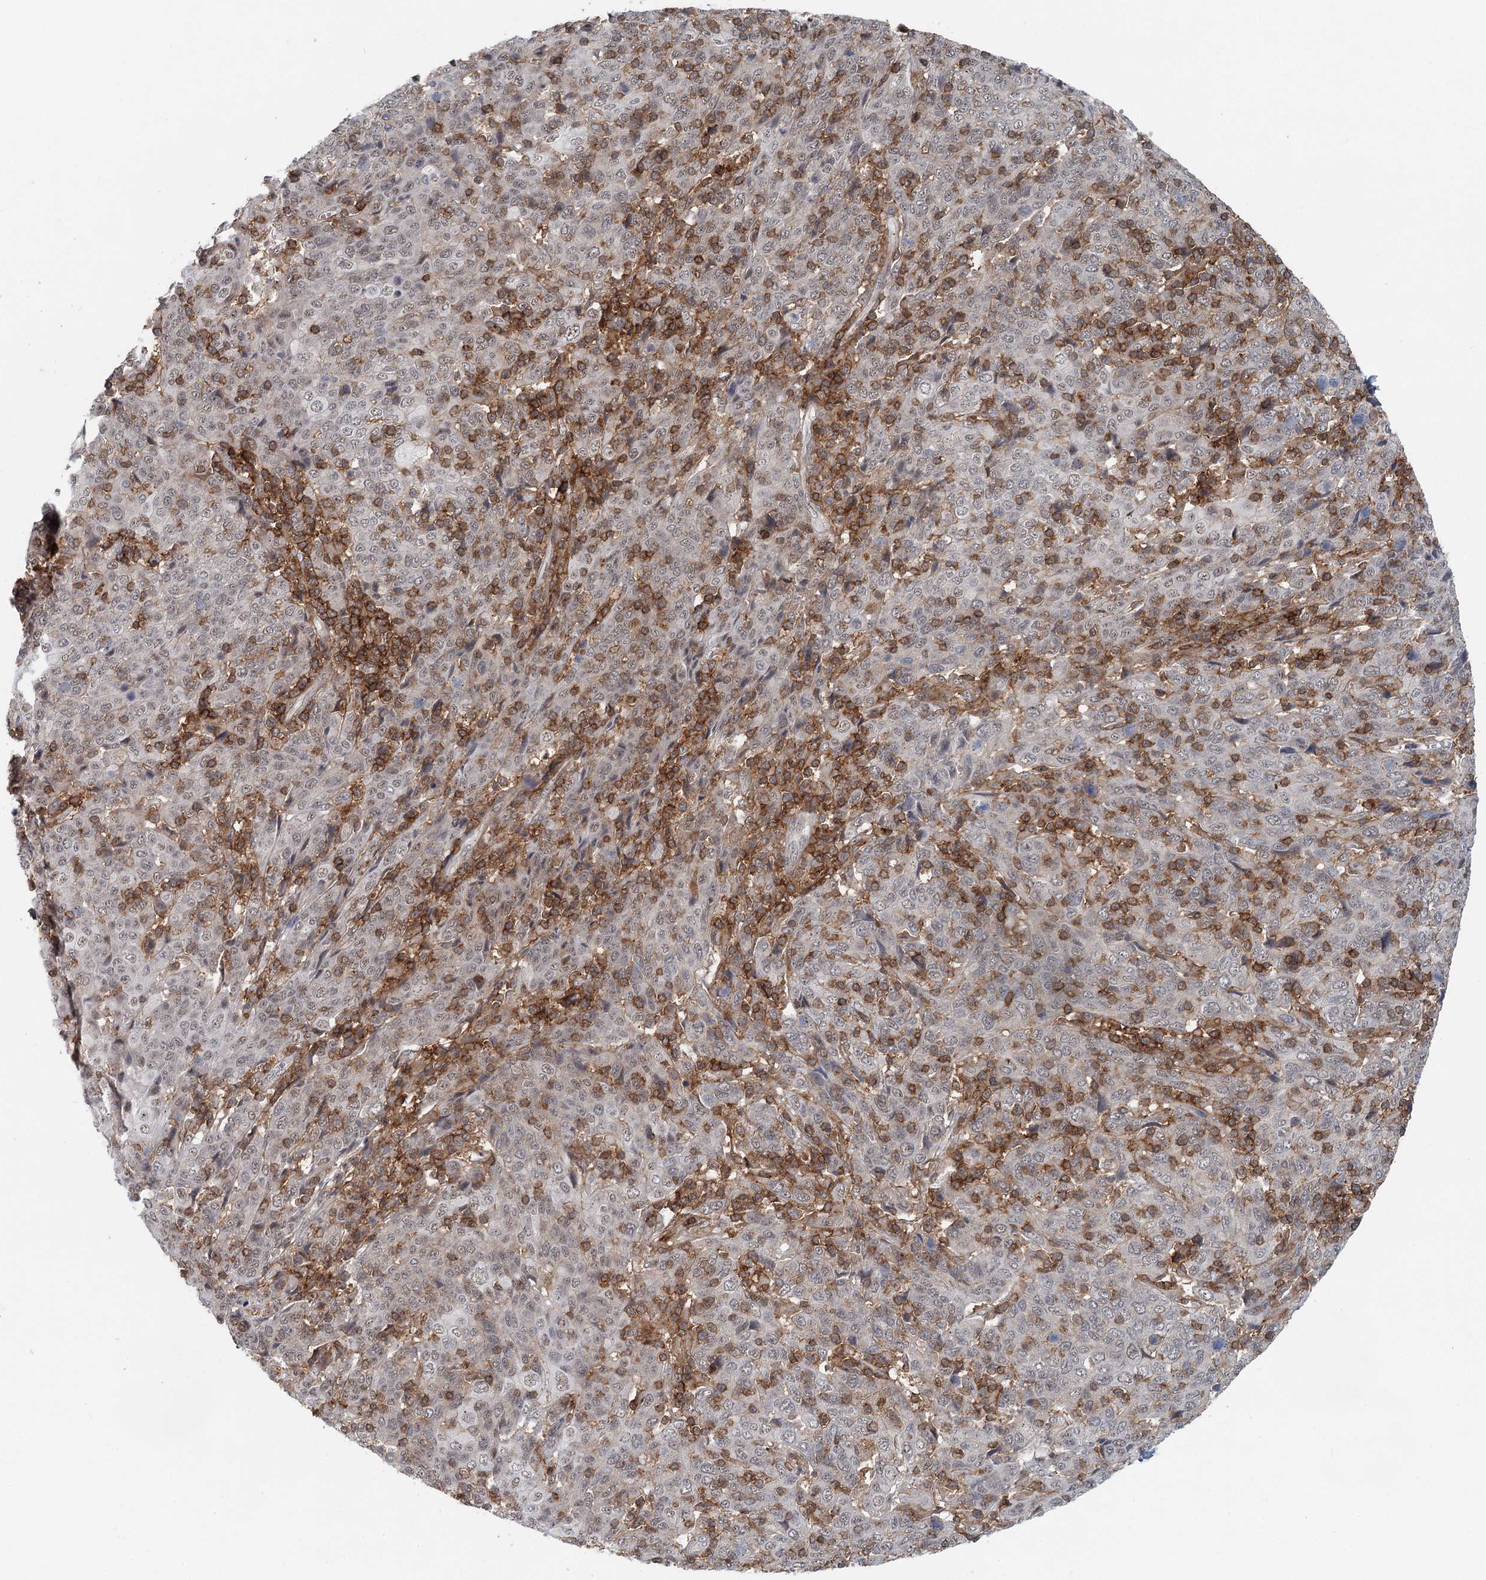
{"staining": {"intensity": "weak", "quantity": "<25%", "location": "cytoplasmic/membranous"}, "tissue": "cervical cancer", "cell_type": "Tumor cells", "image_type": "cancer", "snomed": [{"axis": "morphology", "description": "Squamous cell carcinoma, NOS"}, {"axis": "topography", "description": "Cervix"}], "caption": "Immunohistochemistry (IHC) of cervical cancer demonstrates no staining in tumor cells.", "gene": "CDC42SE2", "patient": {"sex": "female", "age": 67}}